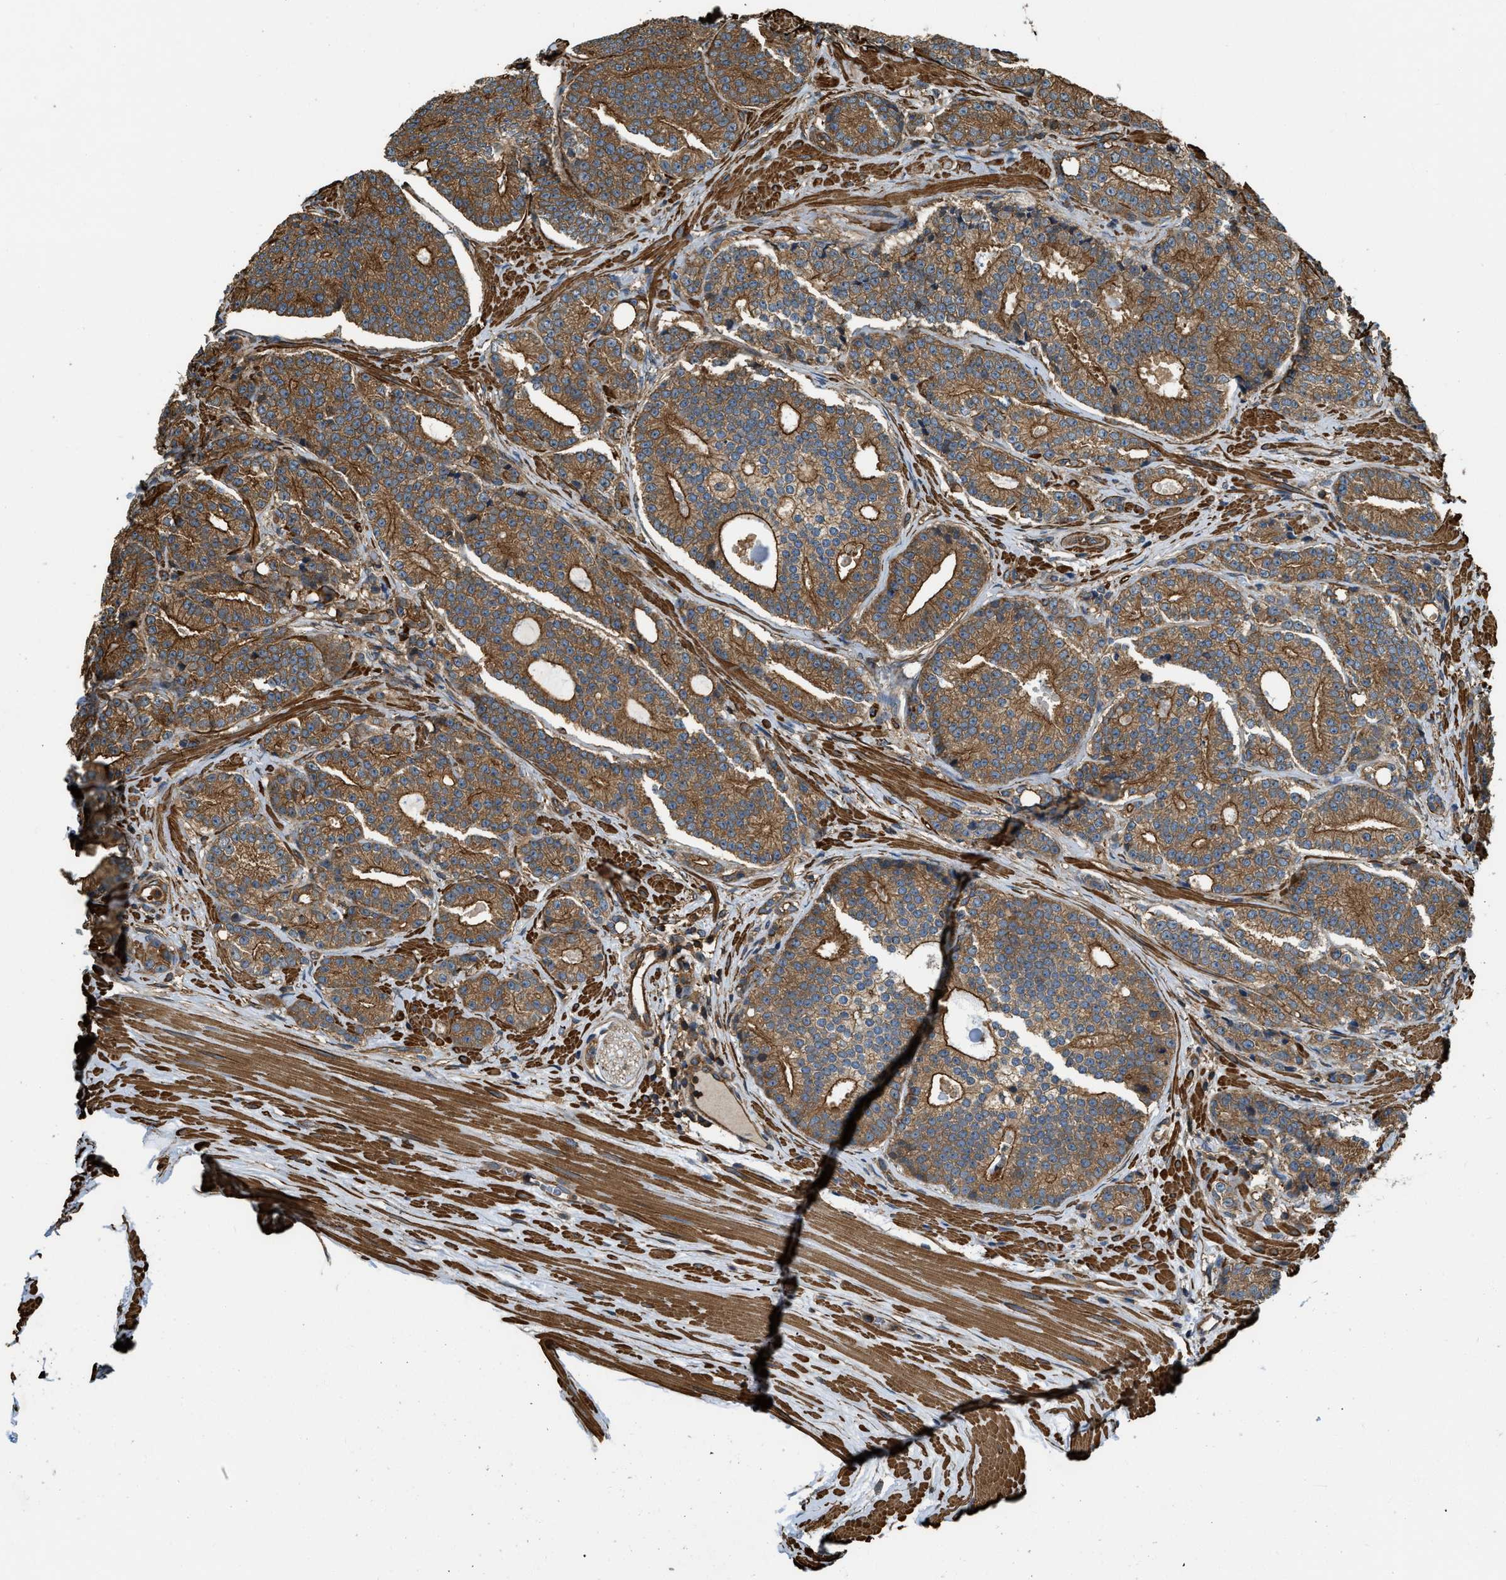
{"staining": {"intensity": "moderate", "quantity": ">75%", "location": "cytoplasmic/membranous"}, "tissue": "prostate cancer", "cell_type": "Tumor cells", "image_type": "cancer", "snomed": [{"axis": "morphology", "description": "Adenocarcinoma, High grade"}, {"axis": "topography", "description": "Prostate"}], "caption": "This photomicrograph displays immunohistochemistry staining of human prostate cancer (adenocarcinoma (high-grade)), with medium moderate cytoplasmic/membranous positivity in approximately >75% of tumor cells.", "gene": "YARS1", "patient": {"sex": "male", "age": 61}}